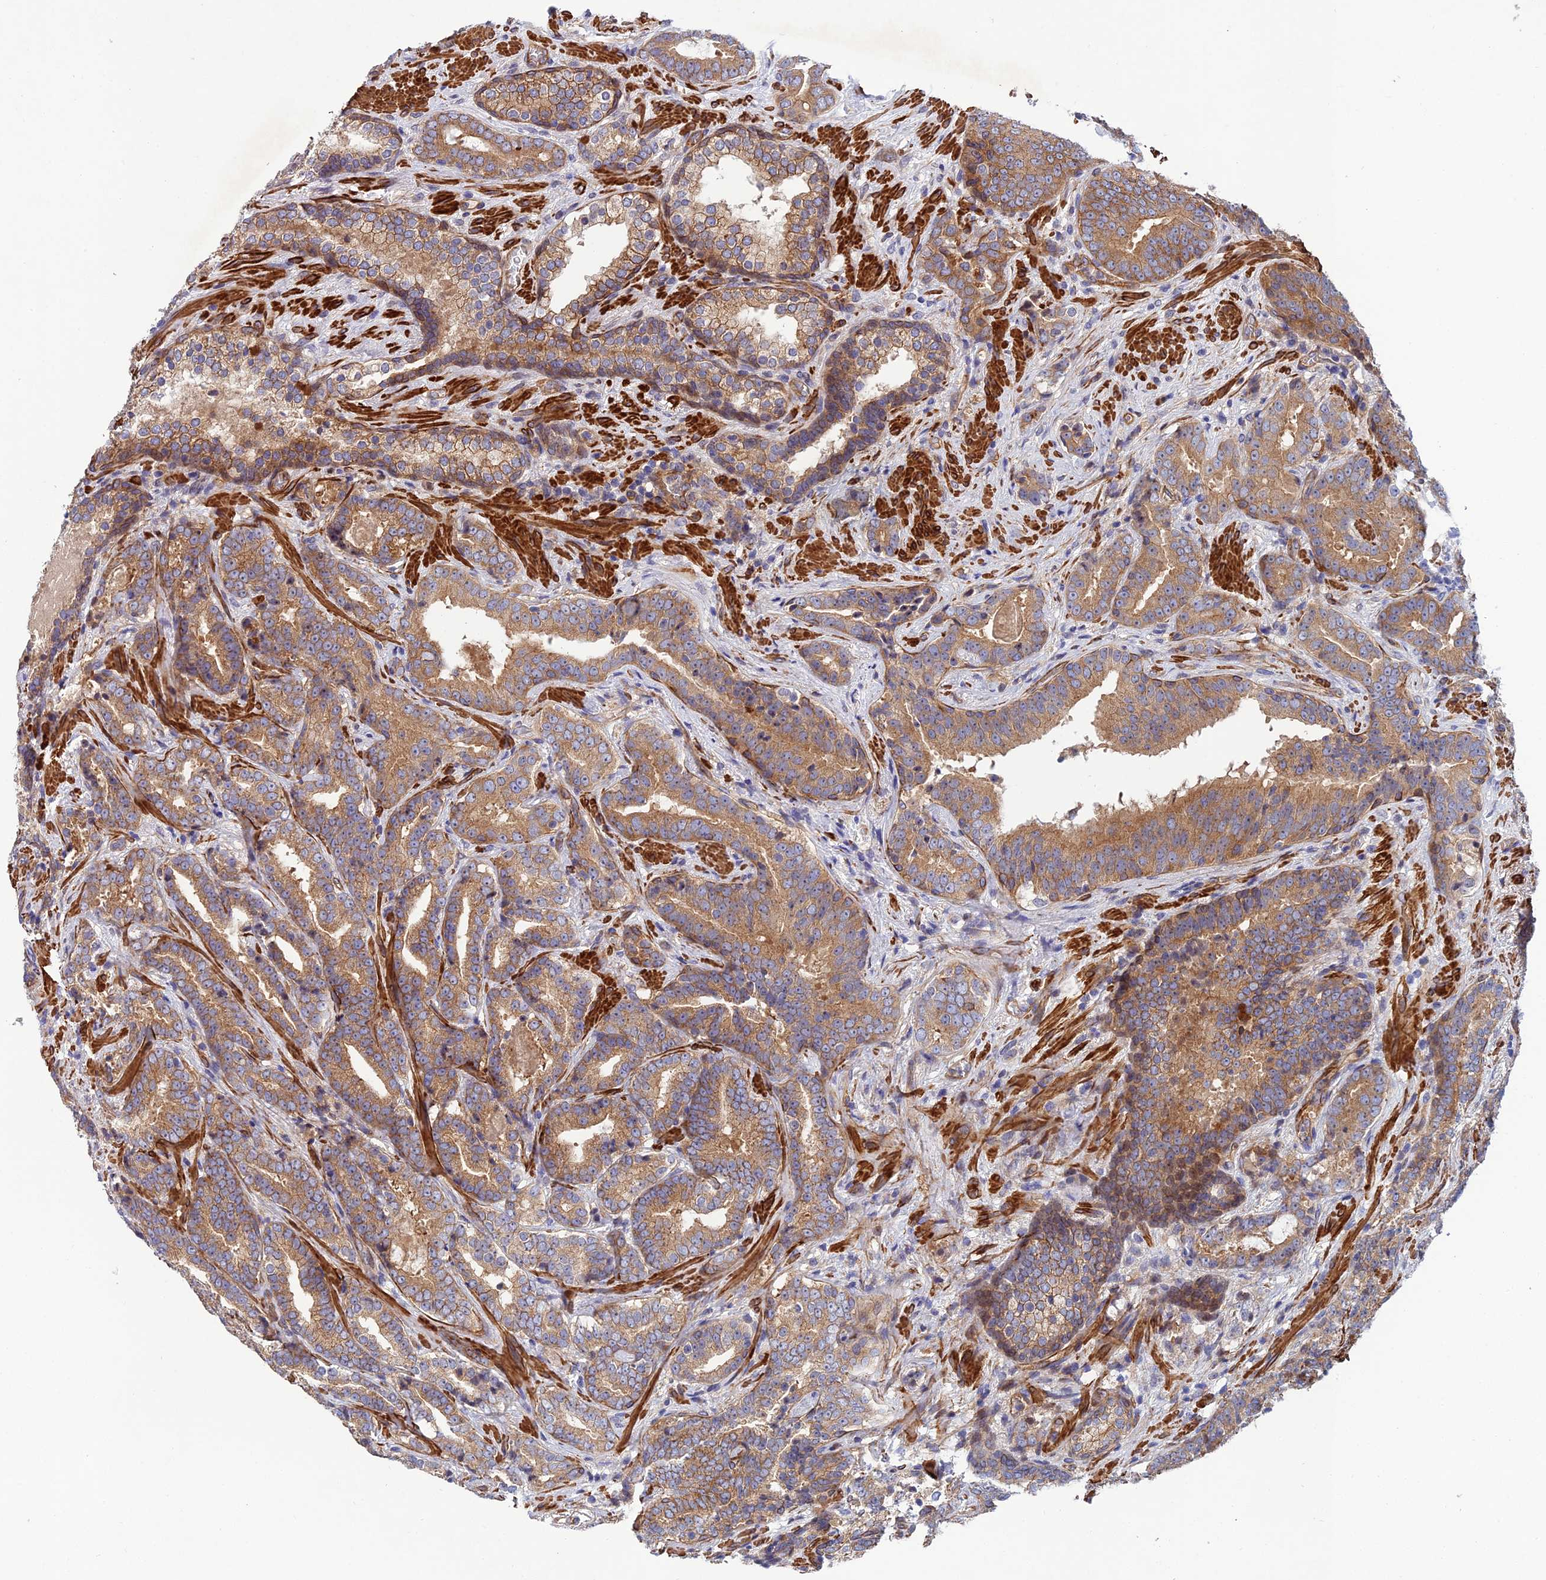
{"staining": {"intensity": "moderate", "quantity": ">75%", "location": "cytoplasmic/membranous"}, "tissue": "prostate cancer", "cell_type": "Tumor cells", "image_type": "cancer", "snomed": [{"axis": "morphology", "description": "Adenocarcinoma, Low grade"}, {"axis": "topography", "description": "Prostate"}], "caption": "Protein analysis of prostate cancer (adenocarcinoma (low-grade)) tissue reveals moderate cytoplasmic/membranous expression in approximately >75% of tumor cells.", "gene": "RALGAPA2", "patient": {"sex": "male", "age": 58}}